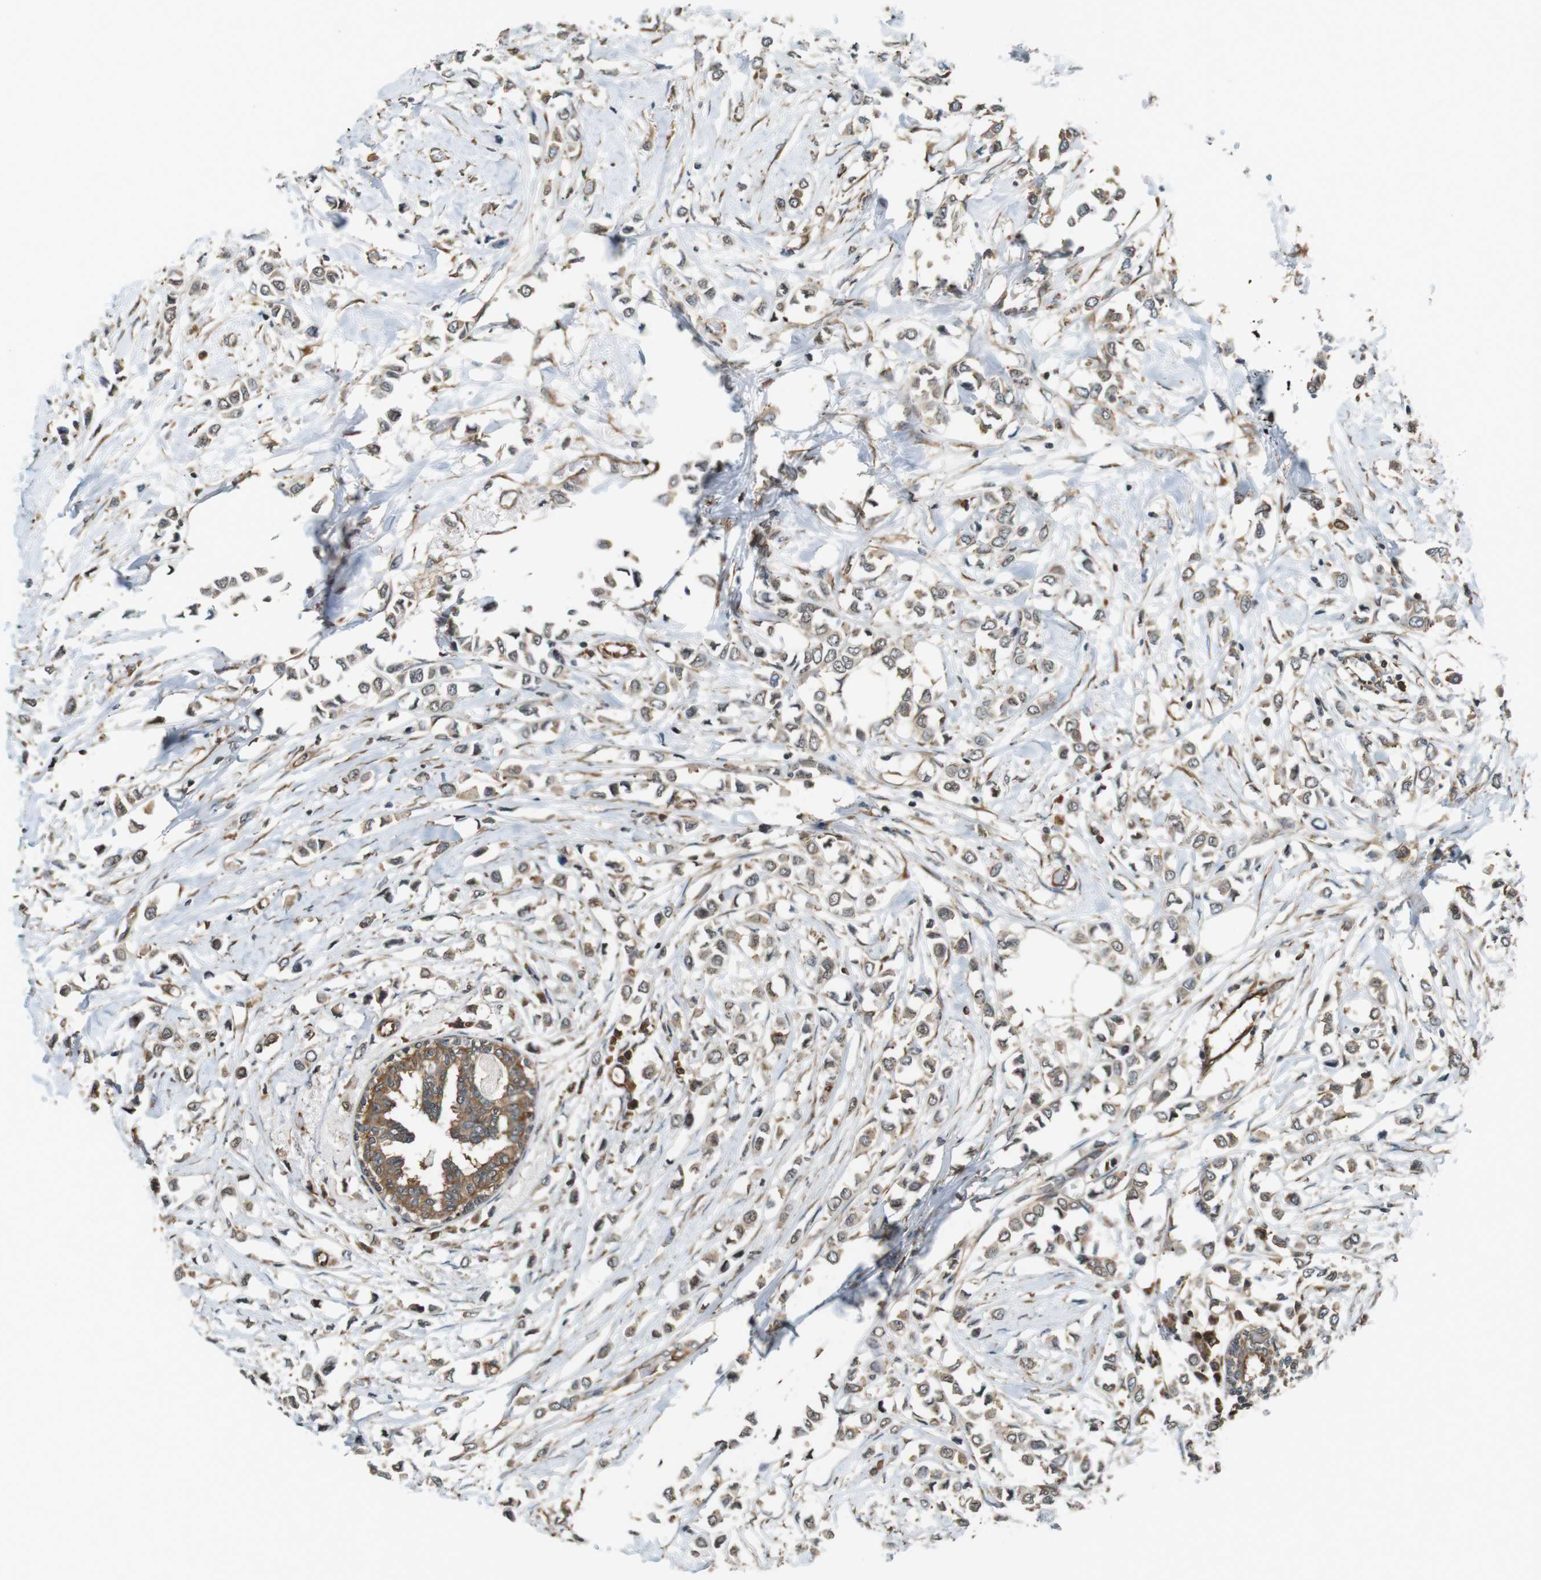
{"staining": {"intensity": "moderate", "quantity": ">75%", "location": "cytoplasmic/membranous"}, "tissue": "breast cancer", "cell_type": "Tumor cells", "image_type": "cancer", "snomed": [{"axis": "morphology", "description": "Lobular carcinoma"}, {"axis": "topography", "description": "Breast"}], "caption": "Immunohistochemical staining of breast cancer (lobular carcinoma) demonstrates medium levels of moderate cytoplasmic/membranous staining in about >75% of tumor cells.", "gene": "PA2G4", "patient": {"sex": "female", "age": 51}}